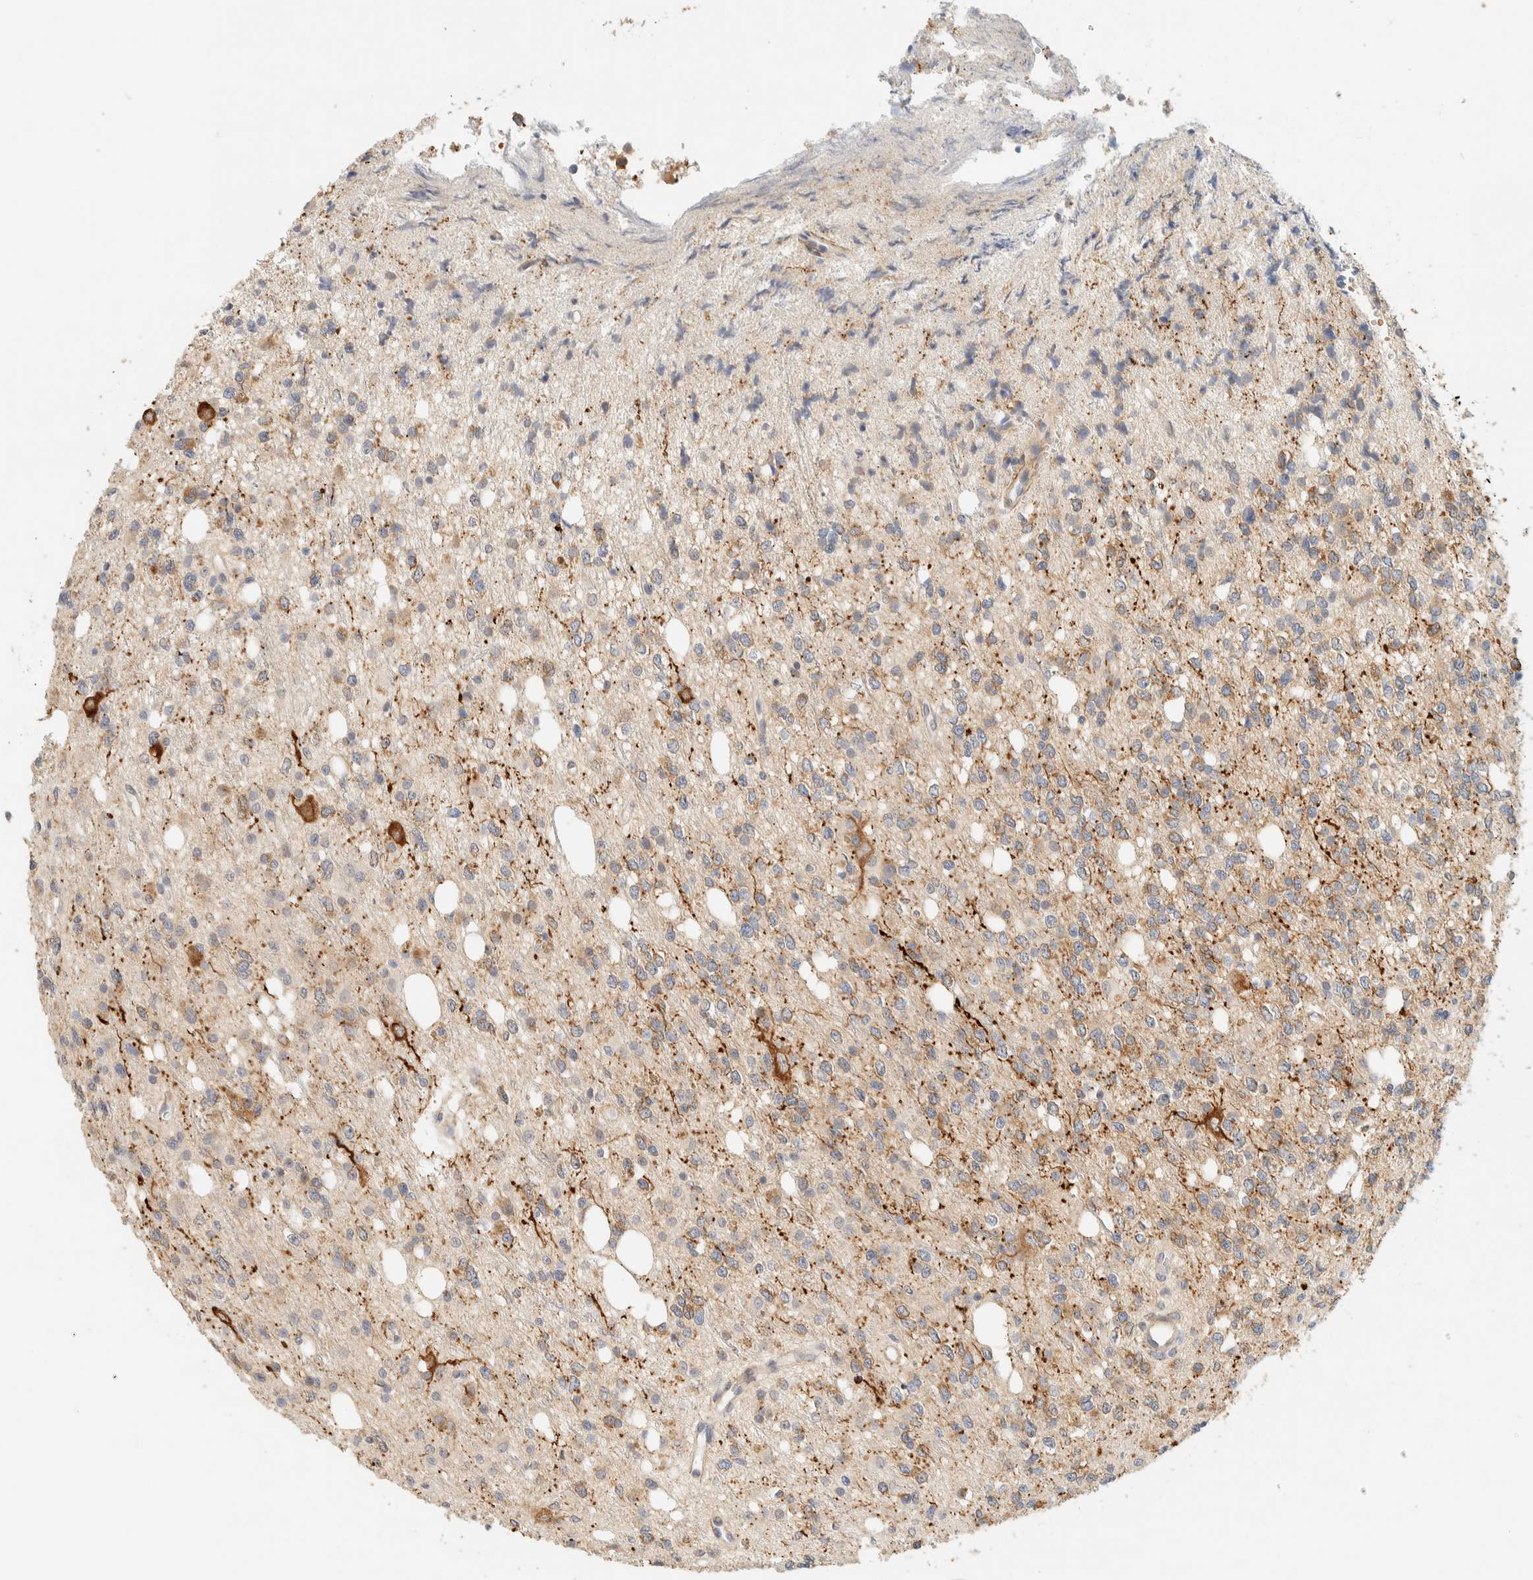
{"staining": {"intensity": "weak", "quantity": "<25%", "location": "cytoplasmic/membranous"}, "tissue": "glioma", "cell_type": "Tumor cells", "image_type": "cancer", "snomed": [{"axis": "morphology", "description": "Glioma, malignant, High grade"}, {"axis": "topography", "description": "Brain"}], "caption": "This is a photomicrograph of immunohistochemistry (IHC) staining of glioma, which shows no expression in tumor cells.", "gene": "TNK1", "patient": {"sex": "female", "age": 62}}